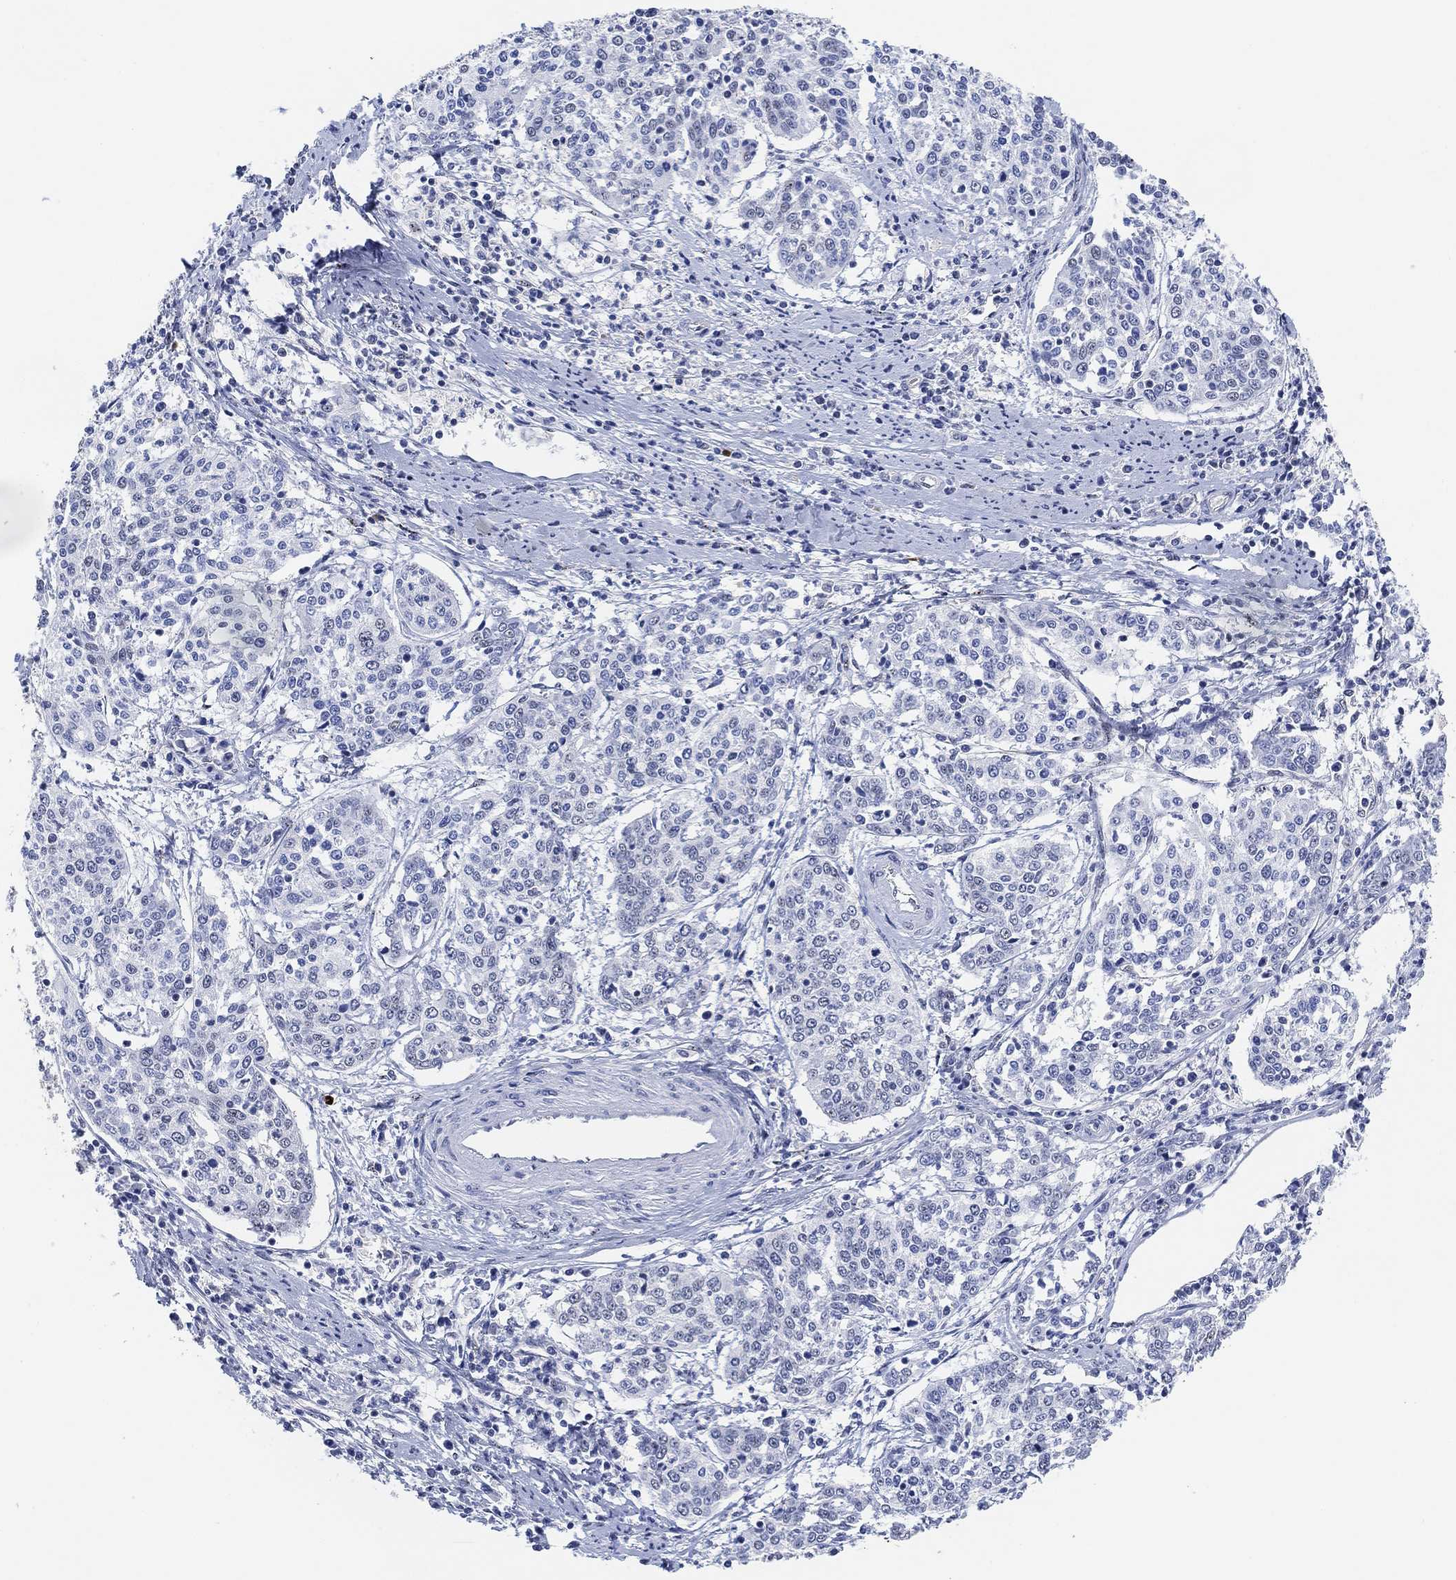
{"staining": {"intensity": "negative", "quantity": "none", "location": "none"}, "tissue": "cervical cancer", "cell_type": "Tumor cells", "image_type": "cancer", "snomed": [{"axis": "morphology", "description": "Squamous cell carcinoma, NOS"}, {"axis": "topography", "description": "Cervix"}], "caption": "Immunohistochemistry image of human cervical cancer (squamous cell carcinoma) stained for a protein (brown), which displays no positivity in tumor cells.", "gene": "PAX6", "patient": {"sex": "female", "age": 41}}